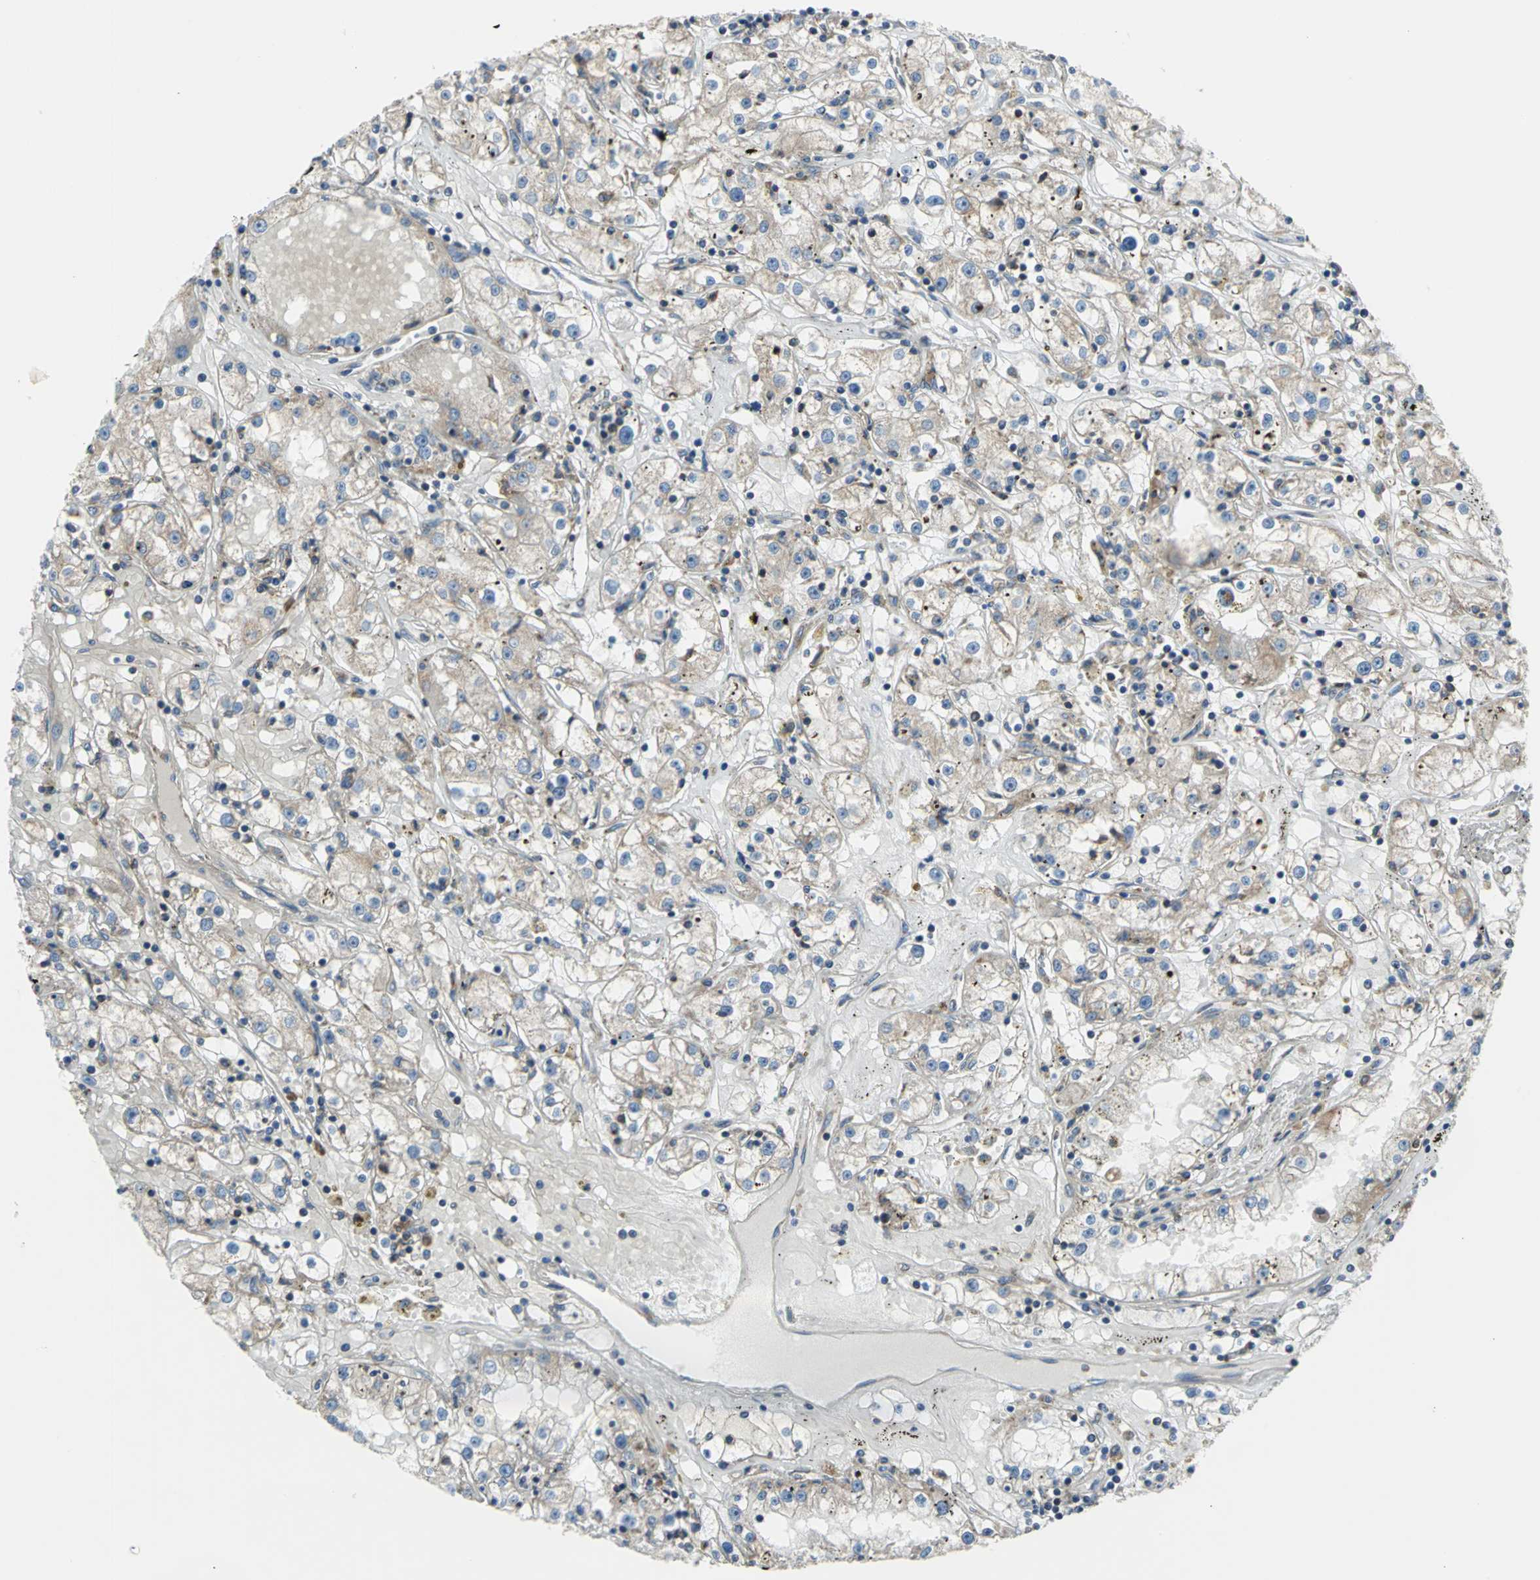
{"staining": {"intensity": "moderate", "quantity": ">75%", "location": "cytoplasmic/membranous"}, "tissue": "renal cancer", "cell_type": "Tumor cells", "image_type": "cancer", "snomed": [{"axis": "morphology", "description": "Adenocarcinoma, NOS"}, {"axis": "topography", "description": "Kidney"}], "caption": "Immunohistochemical staining of human renal cancer demonstrates medium levels of moderate cytoplasmic/membranous protein expression in approximately >75% of tumor cells. (DAB (3,3'-diaminobenzidine) = brown stain, brightfield microscopy at high magnification).", "gene": "TULP4", "patient": {"sex": "male", "age": 56}}